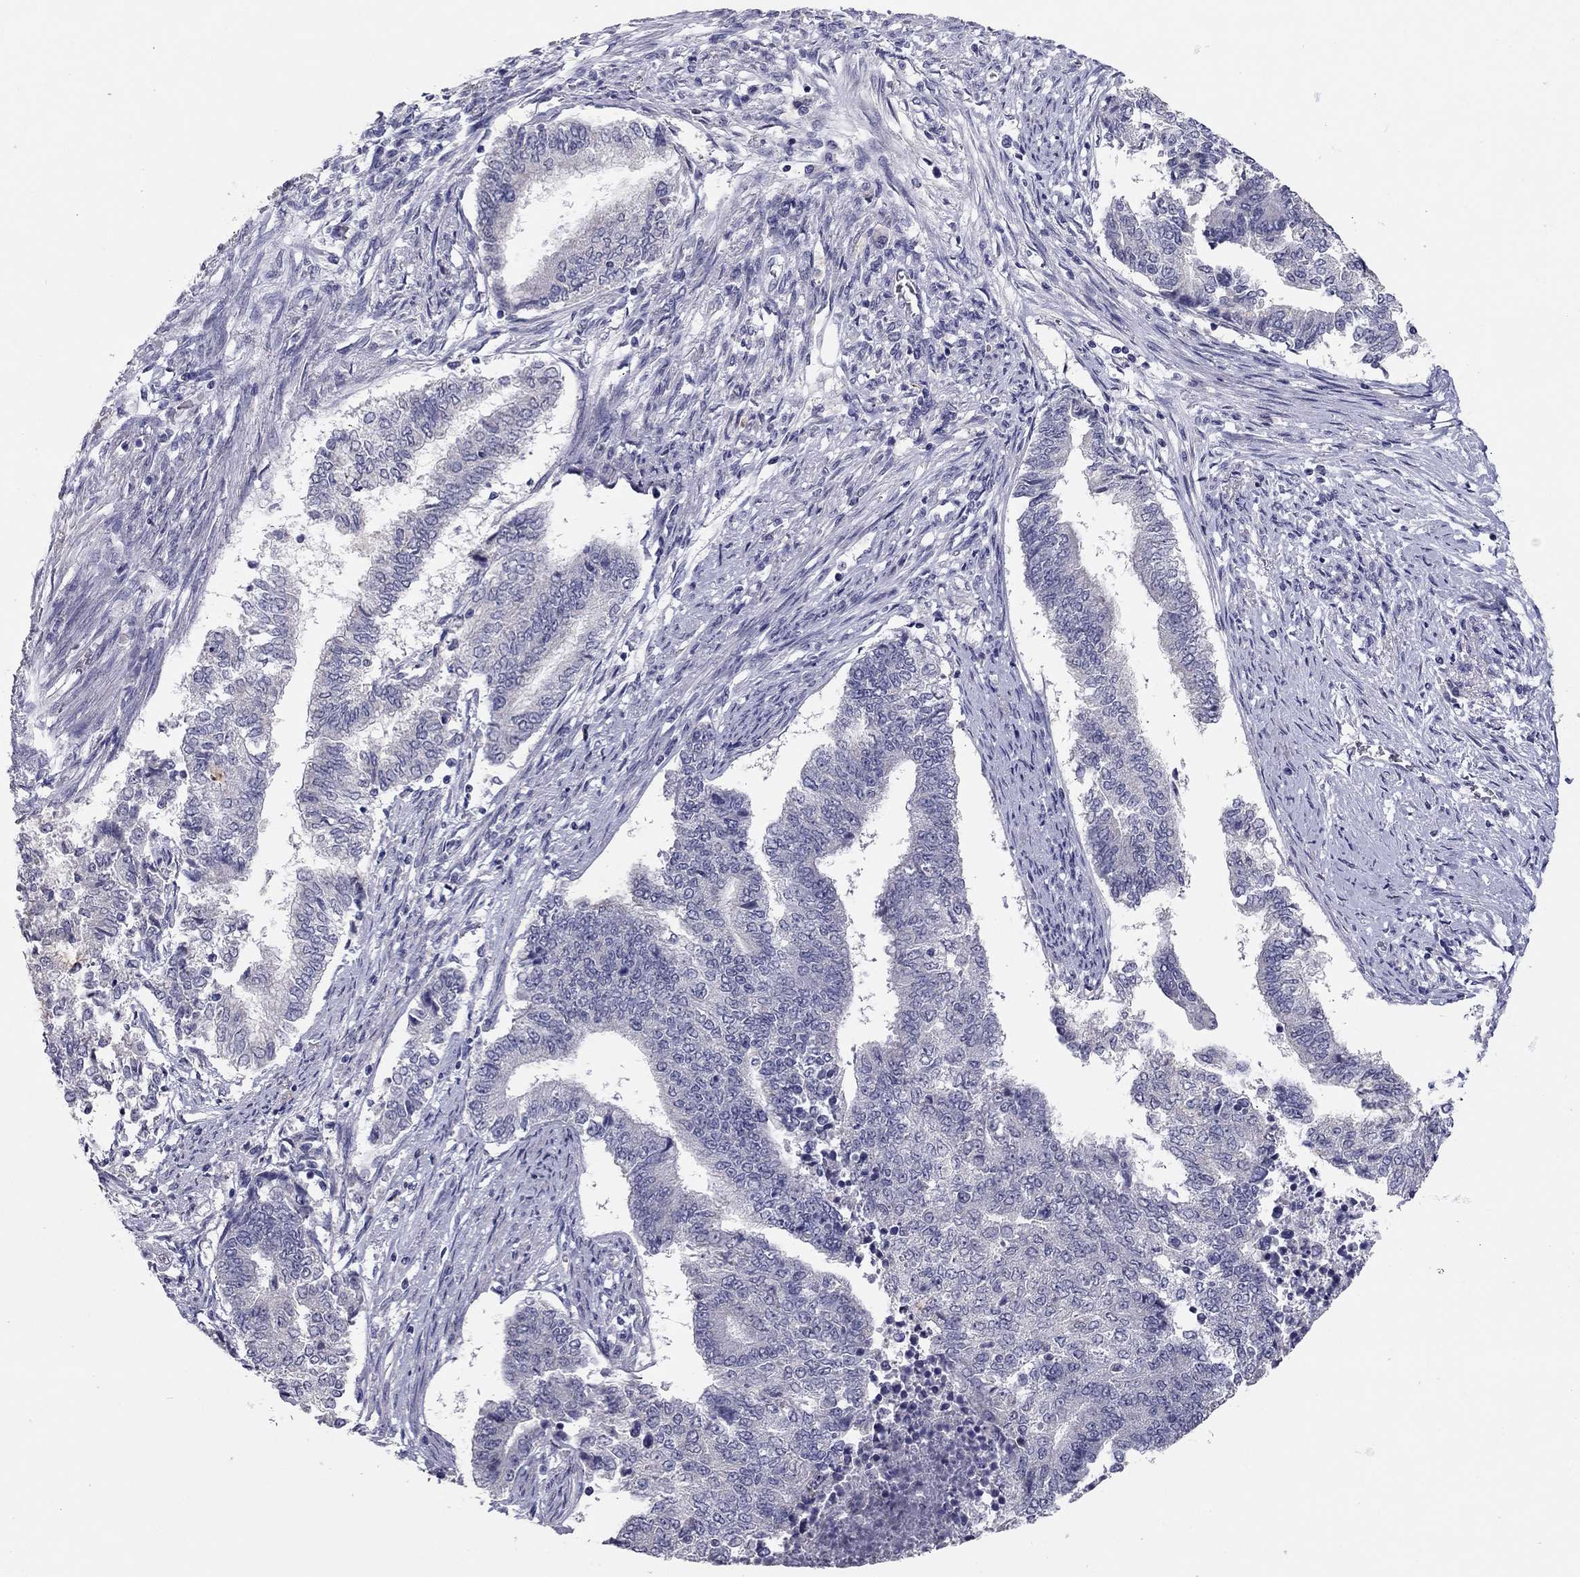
{"staining": {"intensity": "negative", "quantity": "none", "location": "none"}, "tissue": "endometrial cancer", "cell_type": "Tumor cells", "image_type": "cancer", "snomed": [{"axis": "morphology", "description": "Adenocarcinoma, NOS"}, {"axis": "topography", "description": "Endometrium"}], "caption": "High power microscopy micrograph of an immunohistochemistry image of endometrial adenocarcinoma, revealing no significant positivity in tumor cells.", "gene": "SCARB1", "patient": {"sex": "female", "age": 65}}